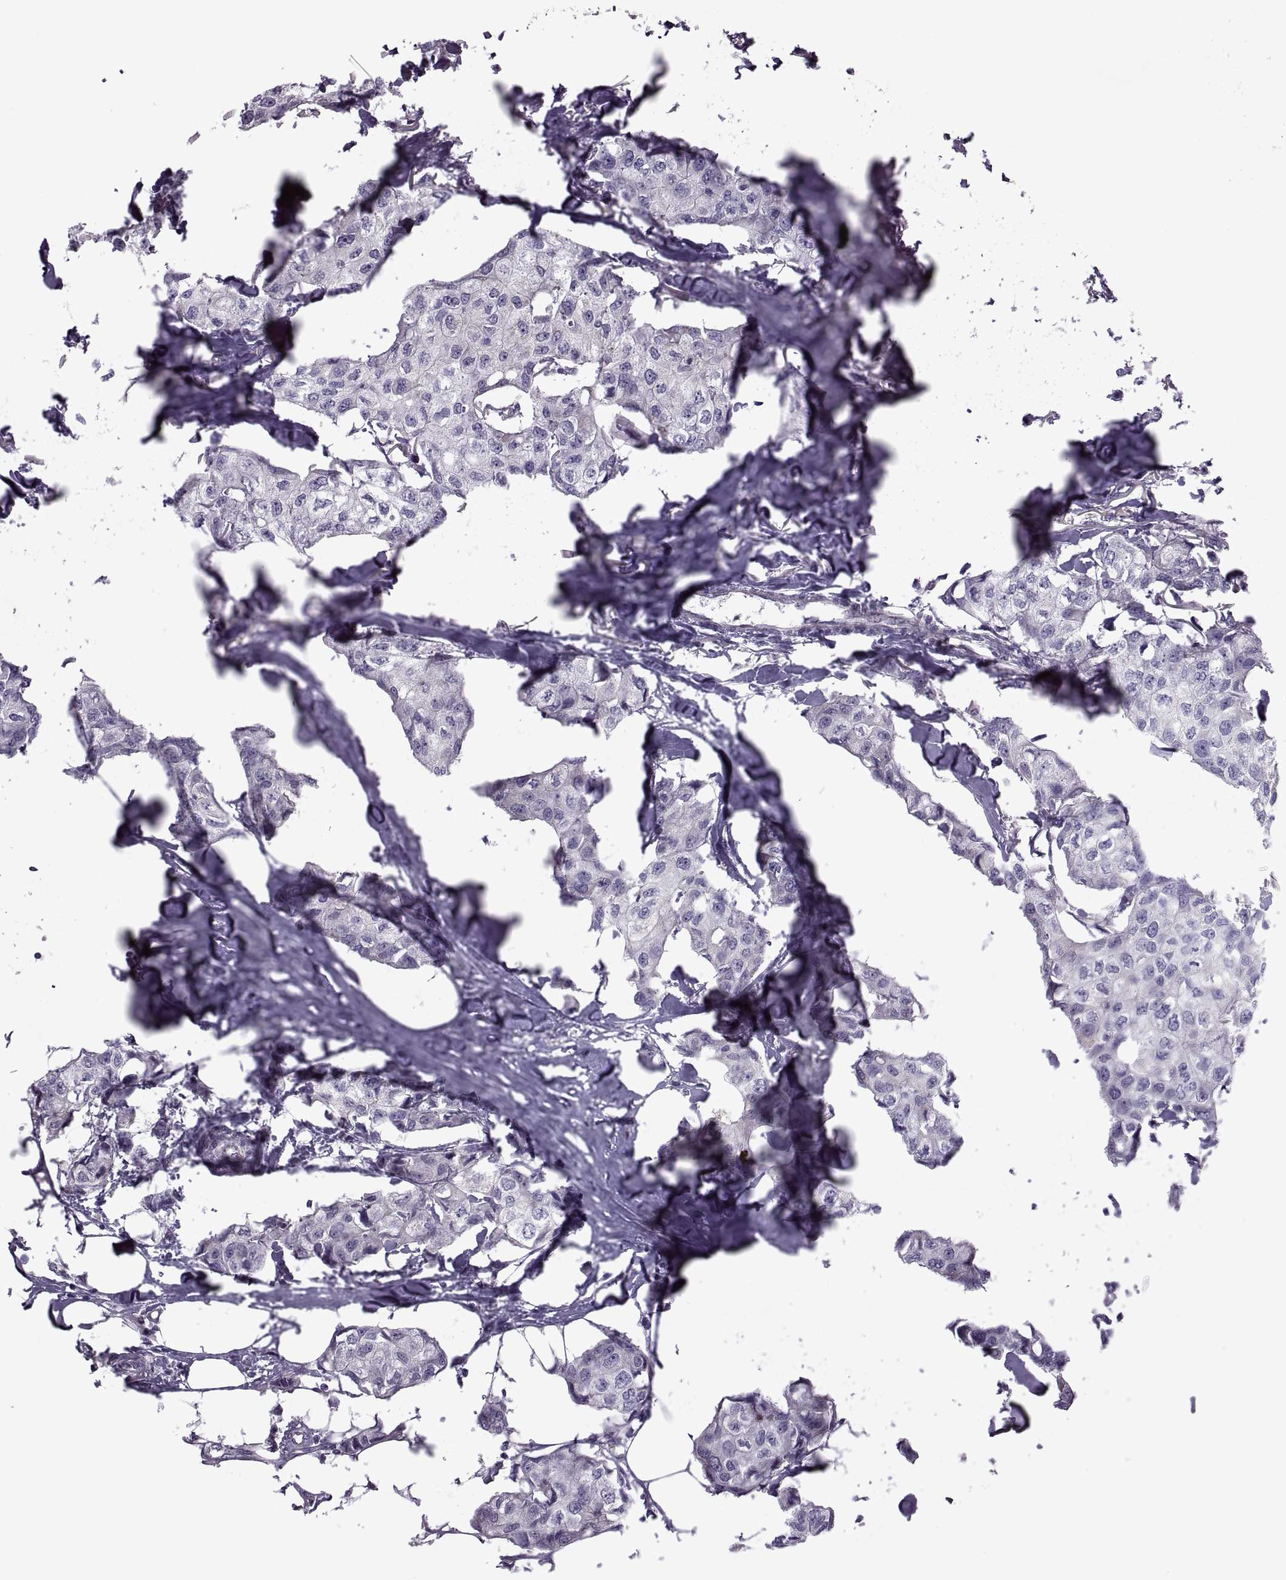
{"staining": {"intensity": "negative", "quantity": "none", "location": "none"}, "tissue": "breast cancer", "cell_type": "Tumor cells", "image_type": "cancer", "snomed": [{"axis": "morphology", "description": "Duct carcinoma"}, {"axis": "topography", "description": "Breast"}], "caption": "This is a histopathology image of immunohistochemistry (IHC) staining of intraductal carcinoma (breast), which shows no positivity in tumor cells.", "gene": "ODF3", "patient": {"sex": "female", "age": 80}}